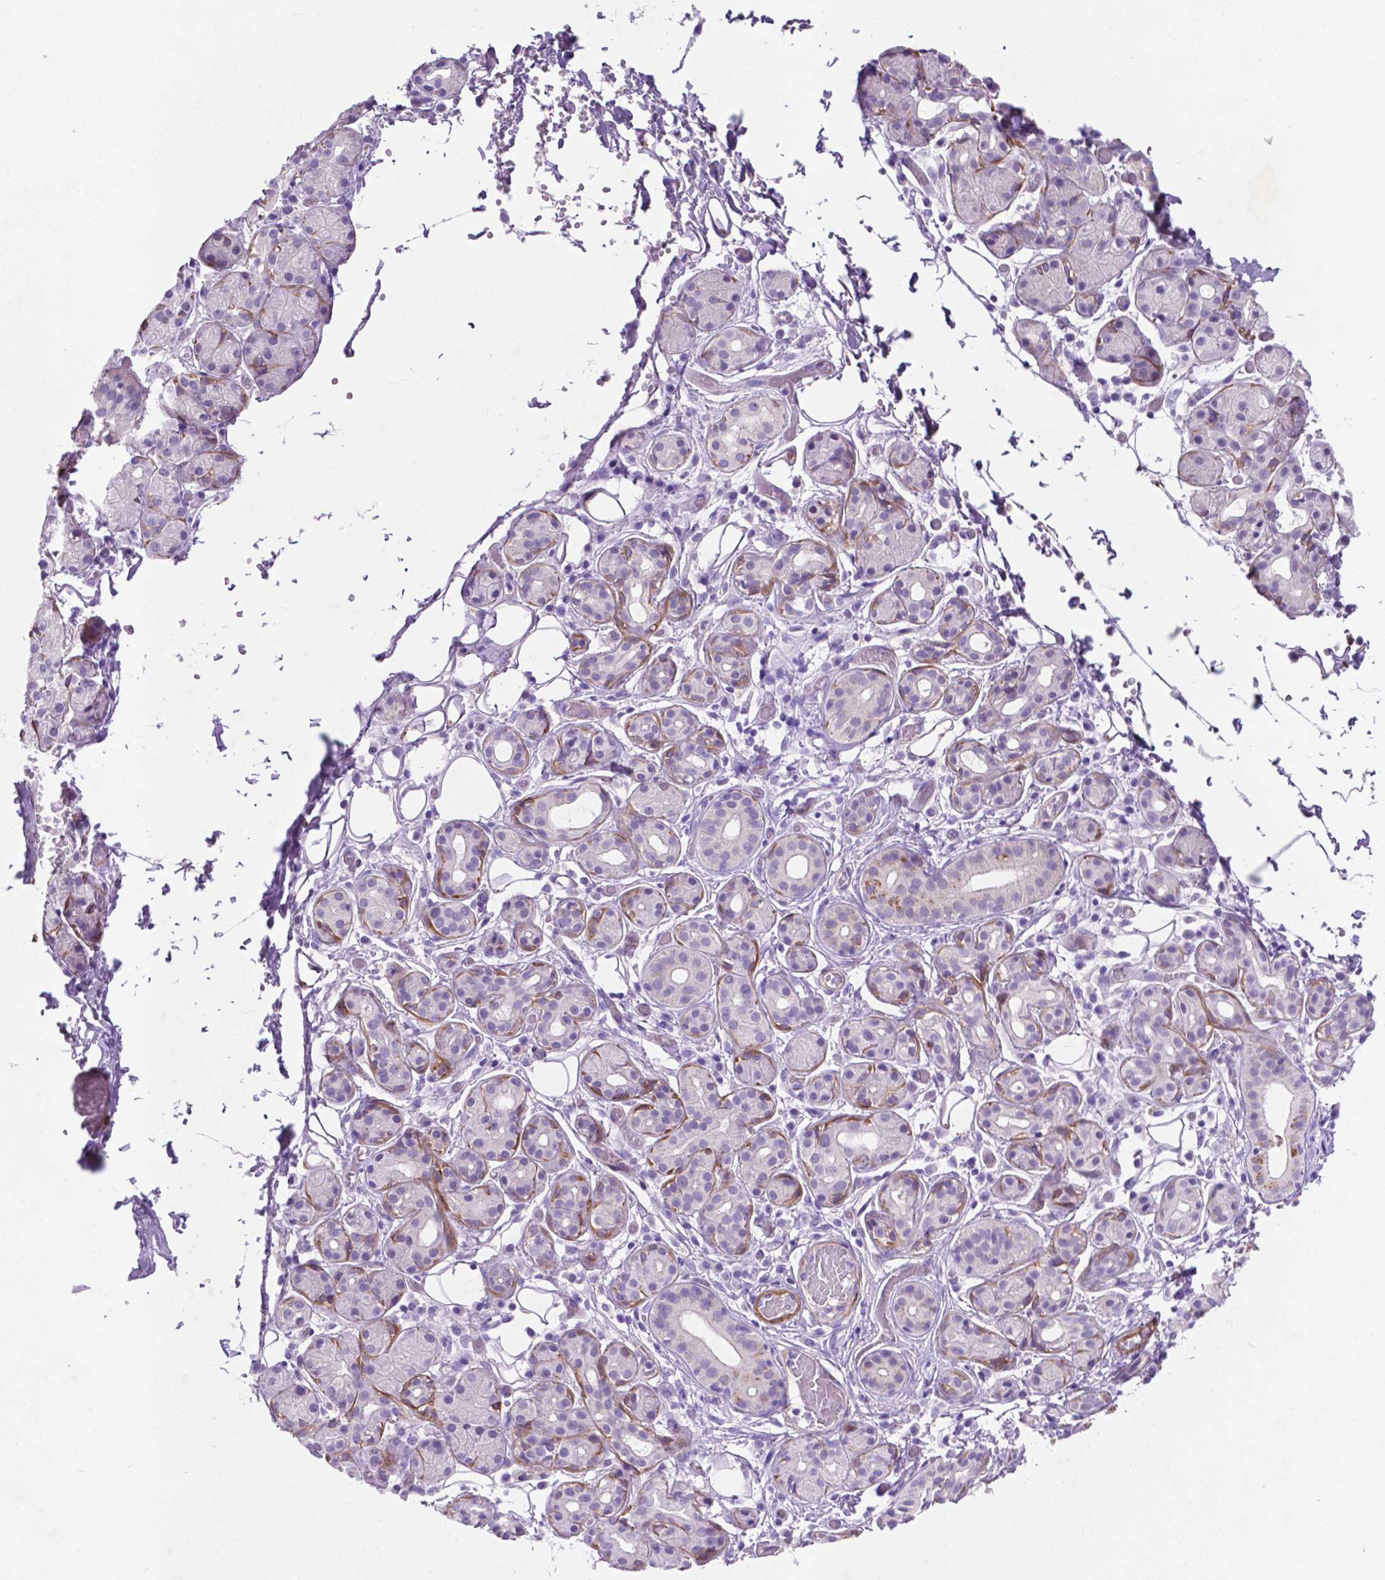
{"staining": {"intensity": "negative", "quantity": "none", "location": "none"}, "tissue": "salivary gland", "cell_type": "Glandular cells", "image_type": "normal", "snomed": [{"axis": "morphology", "description": "Normal tissue, NOS"}, {"axis": "topography", "description": "Salivary gland"}, {"axis": "topography", "description": "Peripheral nerve tissue"}], "caption": "Human salivary gland stained for a protein using immunohistochemistry (IHC) exhibits no positivity in glandular cells.", "gene": "ASPG", "patient": {"sex": "male", "age": 71}}